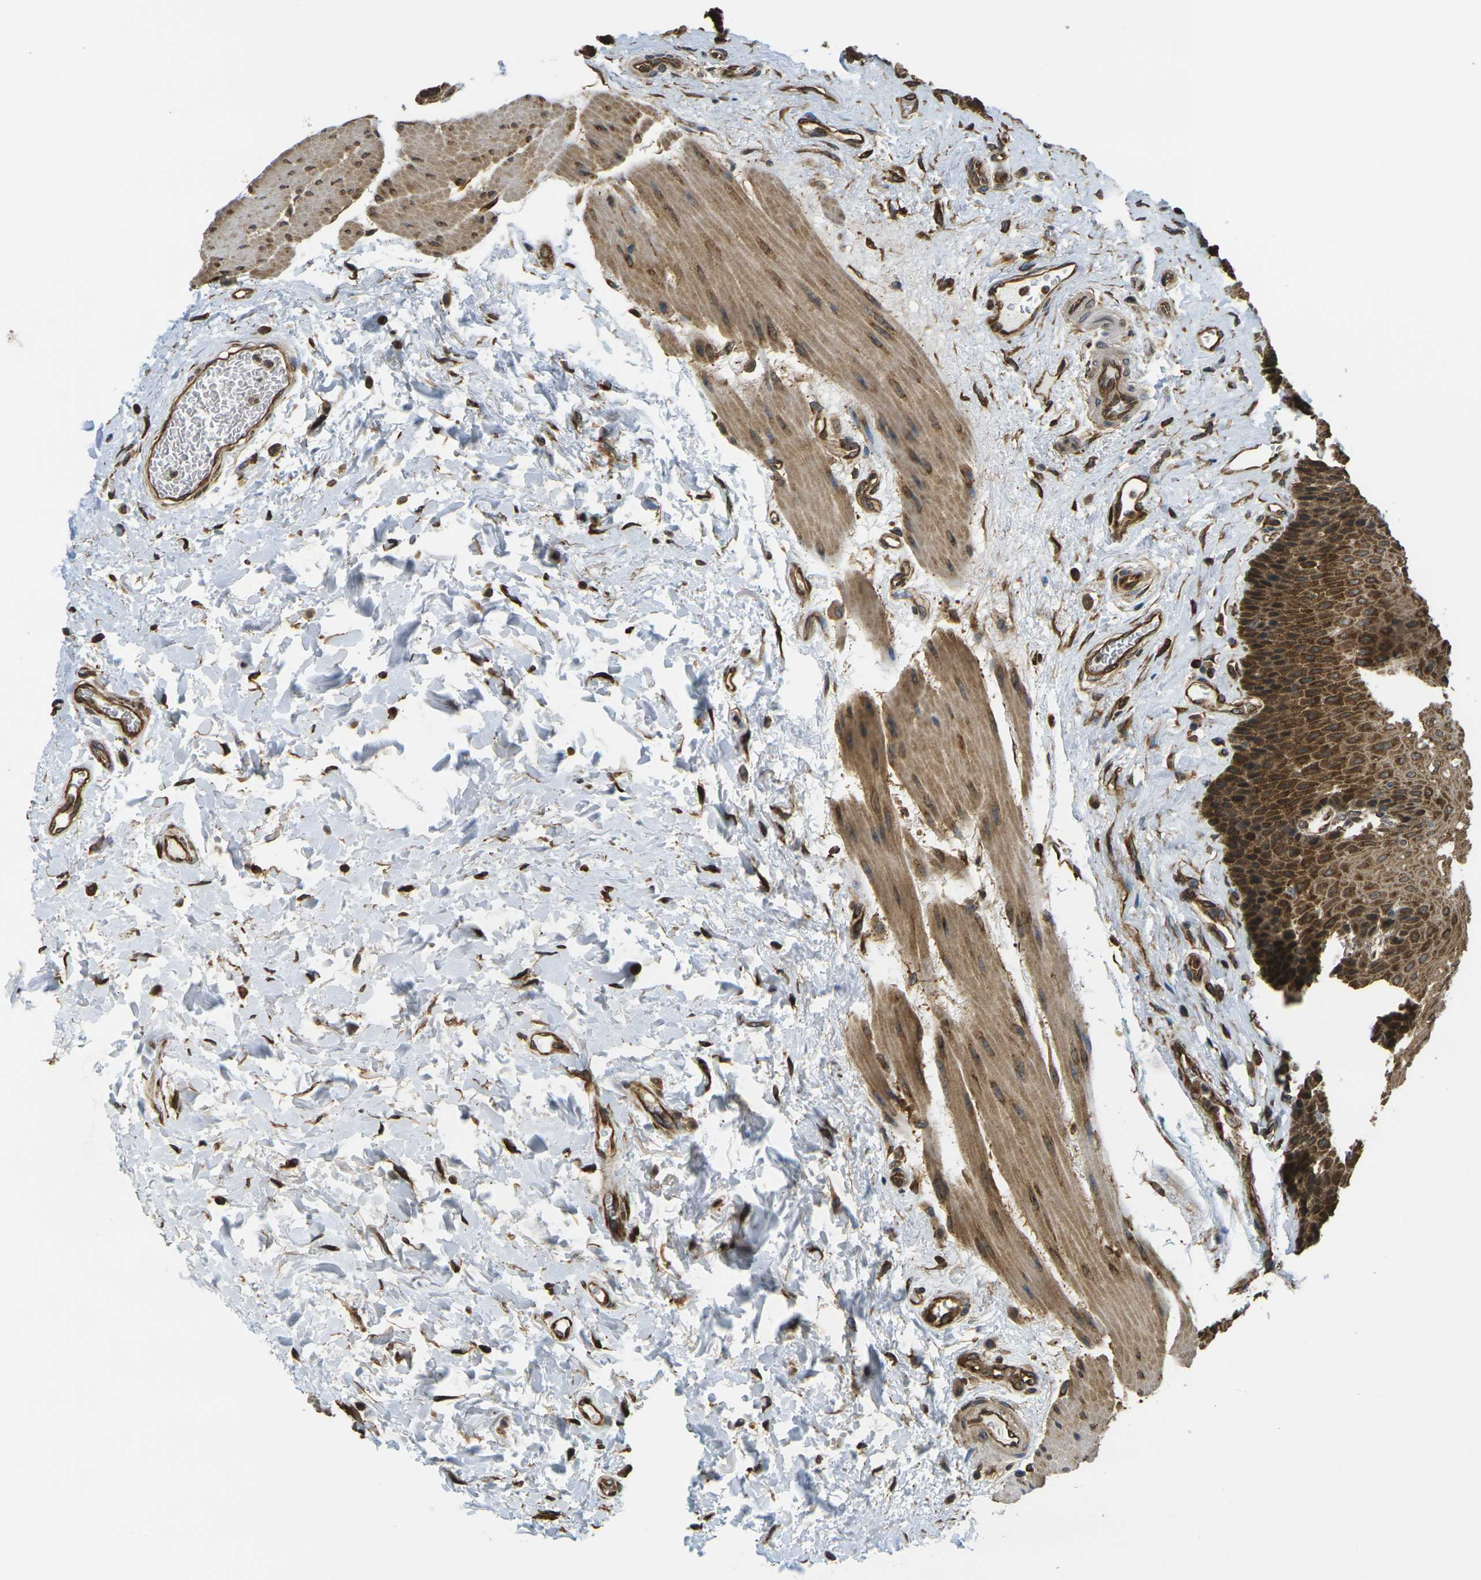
{"staining": {"intensity": "strong", "quantity": ">75%", "location": "cytoplasmic/membranous"}, "tissue": "esophagus", "cell_type": "Squamous epithelial cells", "image_type": "normal", "snomed": [{"axis": "morphology", "description": "Normal tissue, NOS"}, {"axis": "topography", "description": "Esophagus"}], "caption": "IHC photomicrograph of normal esophagus: human esophagus stained using immunohistochemistry displays high levels of strong protein expression localized specifically in the cytoplasmic/membranous of squamous epithelial cells, appearing as a cytoplasmic/membranous brown color.", "gene": "CAST", "patient": {"sex": "female", "age": 72}}